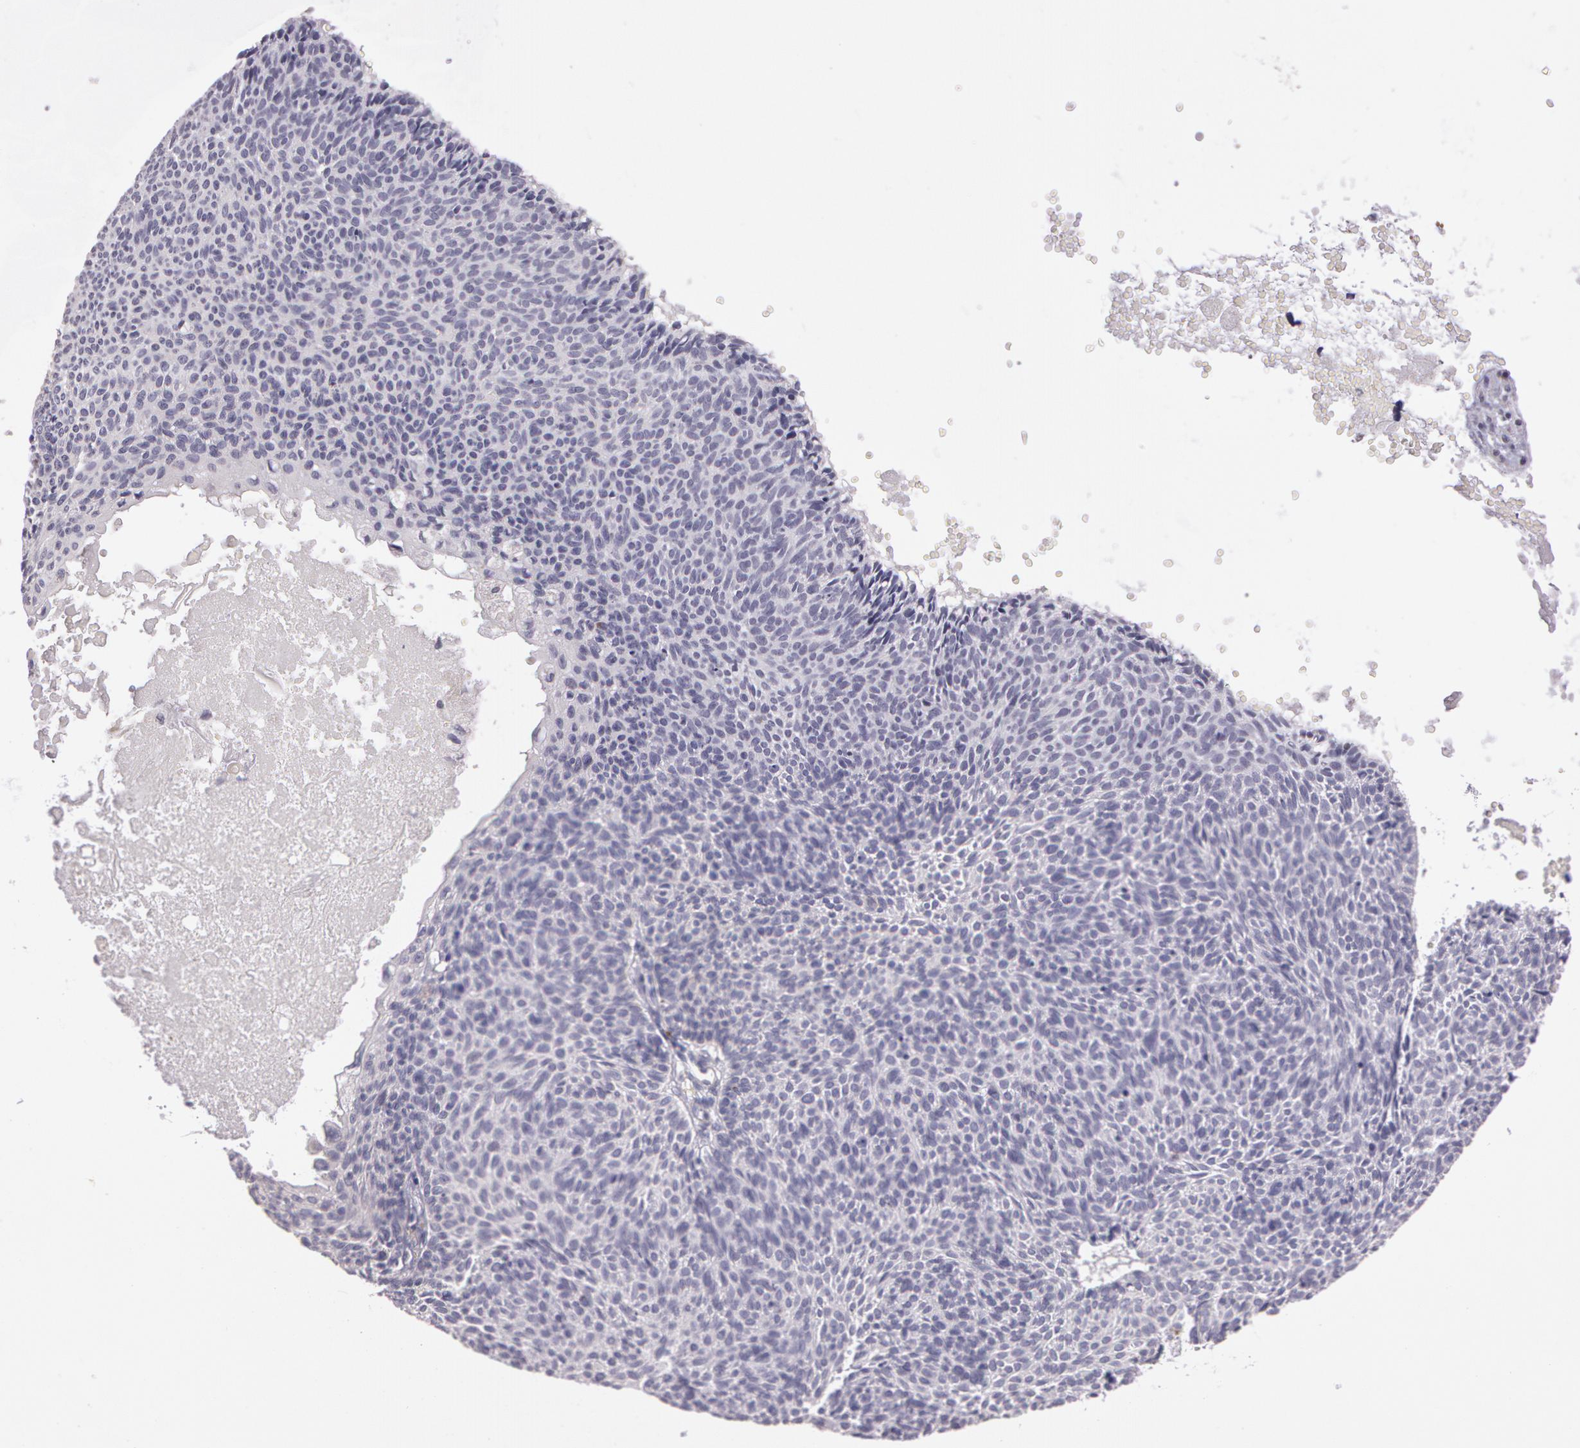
{"staining": {"intensity": "negative", "quantity": "none", "location": "none"}, "tissue": "skin cancer", "cell_type": "Tumor cells", "image_type": "cancer", "snomed": [{"axis": "morphology", "description": "Basal cell carcinoma"}, {"axis": "topography", "description": "Skin"}], "caption": "High magnification brightfield microscopy of skin cancer (basal cell carcinoma) stained with DAB (3,3'-diaminobenzidine) (brown) and counterstained with hematoxylin (blue): tumor cells show no significant staining.", "gene": "G2E3", "patient": {"sex": "male", "age": 84}}